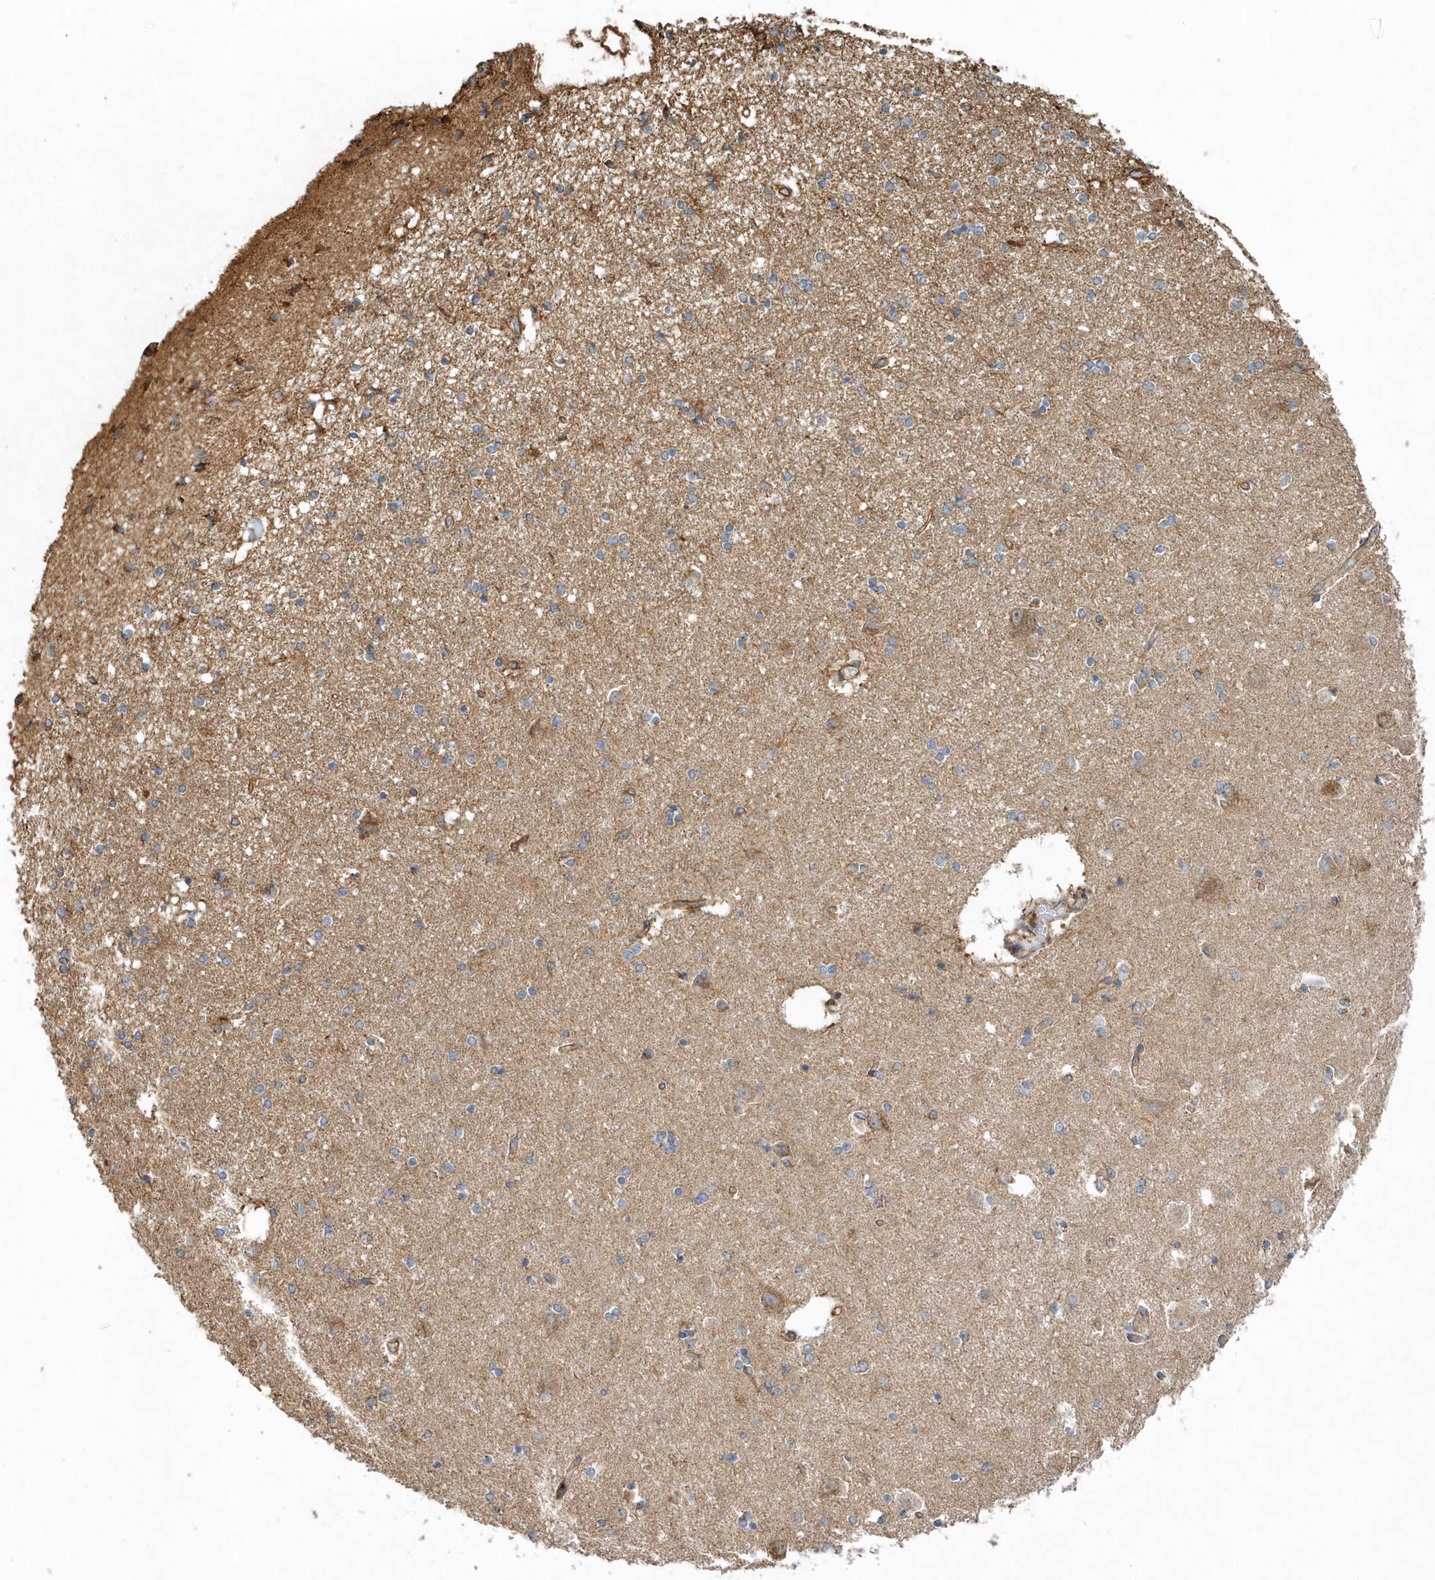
{"staining": {"intensity": "moderate", "quantity": "<25%", "location": "cytoplasmic/membranous"}, "tissue": "hippocampus", "cell_type": "Glial cells", "image_type": "normal", "snomed": [{"axis": "morphology", "description": "Normal tissue, NOS"}, {"axis": "topography", "description": "Hippocampus"}], "caption": "Immunohistochemical staining of normal hippocampus exhibits low levels of moderate cytoplasmic/membranous staining in about <25% of glial cells. (Stains: DAB in brown, nuclei in blue, Microscopy: brightfield microscopy at high magnification).", "gene": "MMUT", "patient": {"sex": "female", "age": 54}}